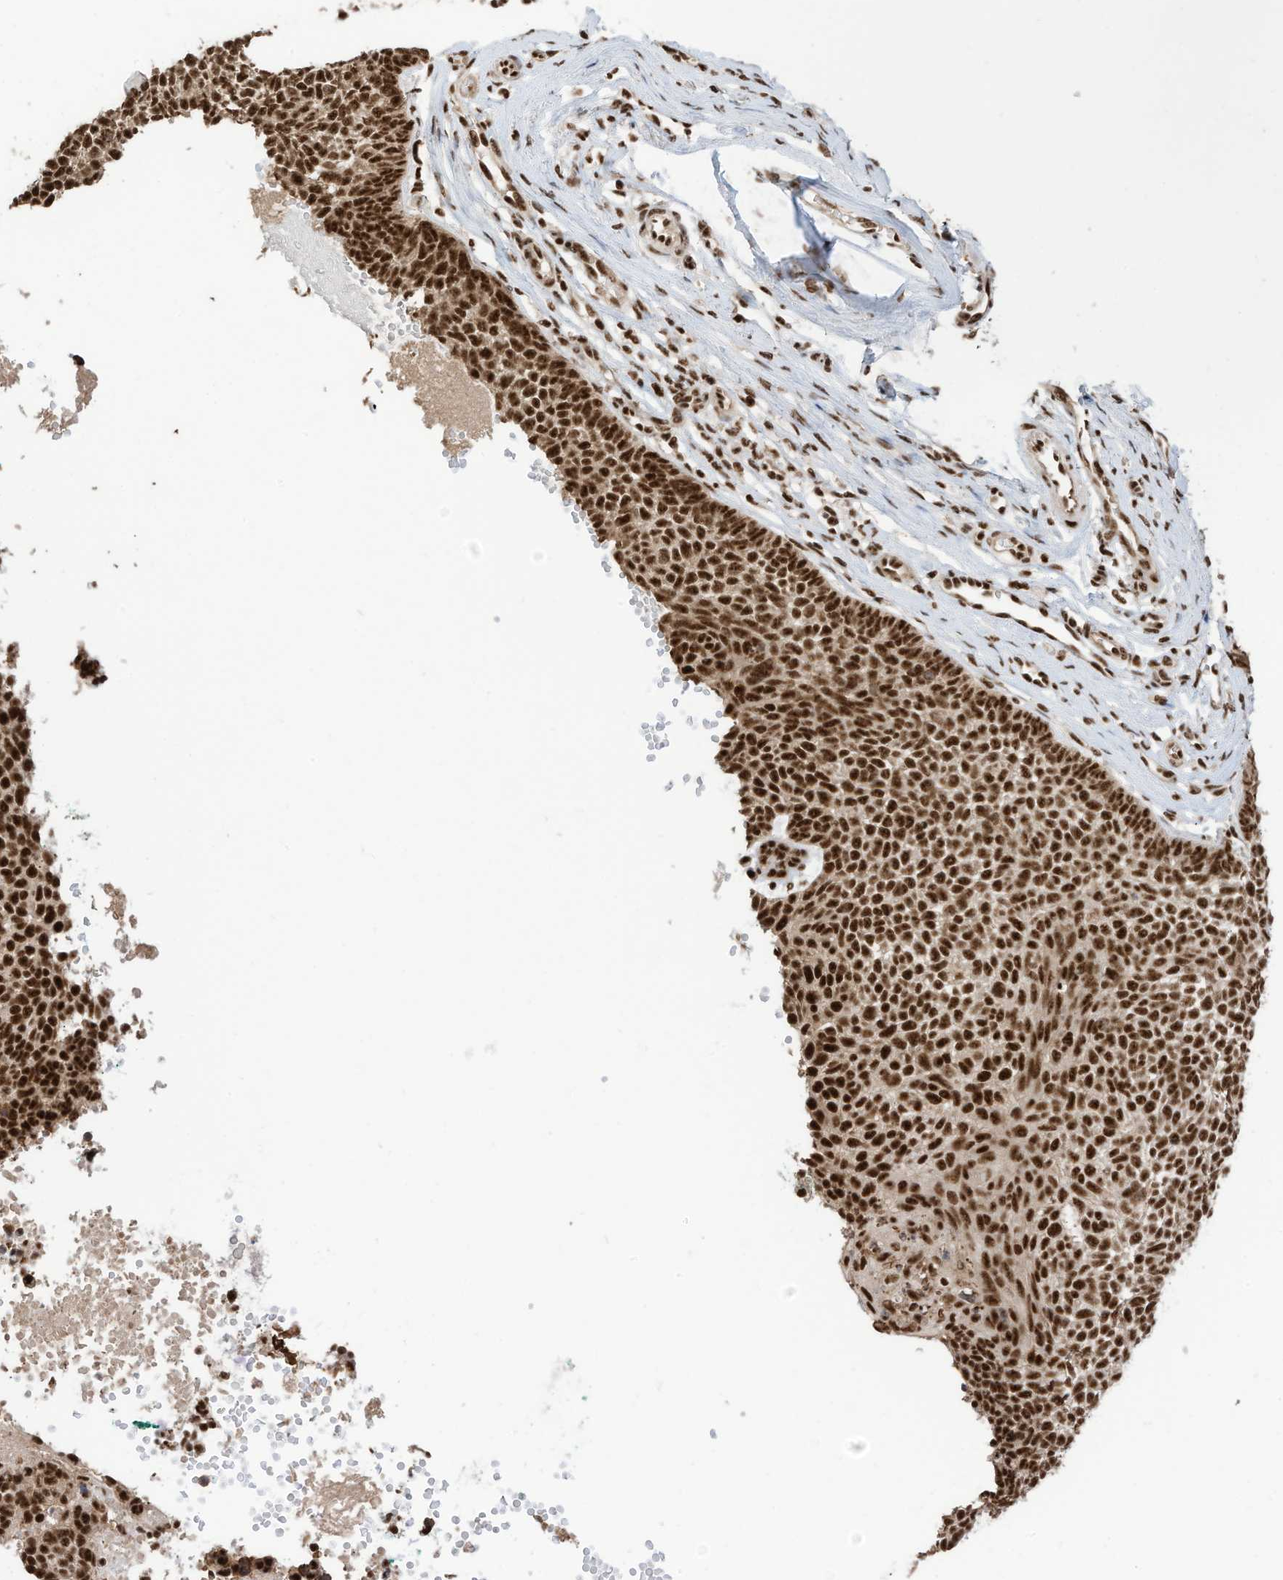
{"staining": {"intensity": "strong", "quantity": ">75%", "location": "nuclear"}, "tissue": "skin cancer", "cell_type": "Tumor cells", "image_type": "cancer", "snomed": [{"axis": "morphology", "description": "Basal cell carcinoma"}, {"axis": "topography", "description": "Skin"}], "caption": "Skin cancer (basal cell carcinoma) stained for a protein exhibits strong nuclear positivity in tumor cells. The protein of interest is shown in brown color, while the nuclei are stained blue.", "gene": "SF3A3", "patient": {"sex": "female", "age": 81}}